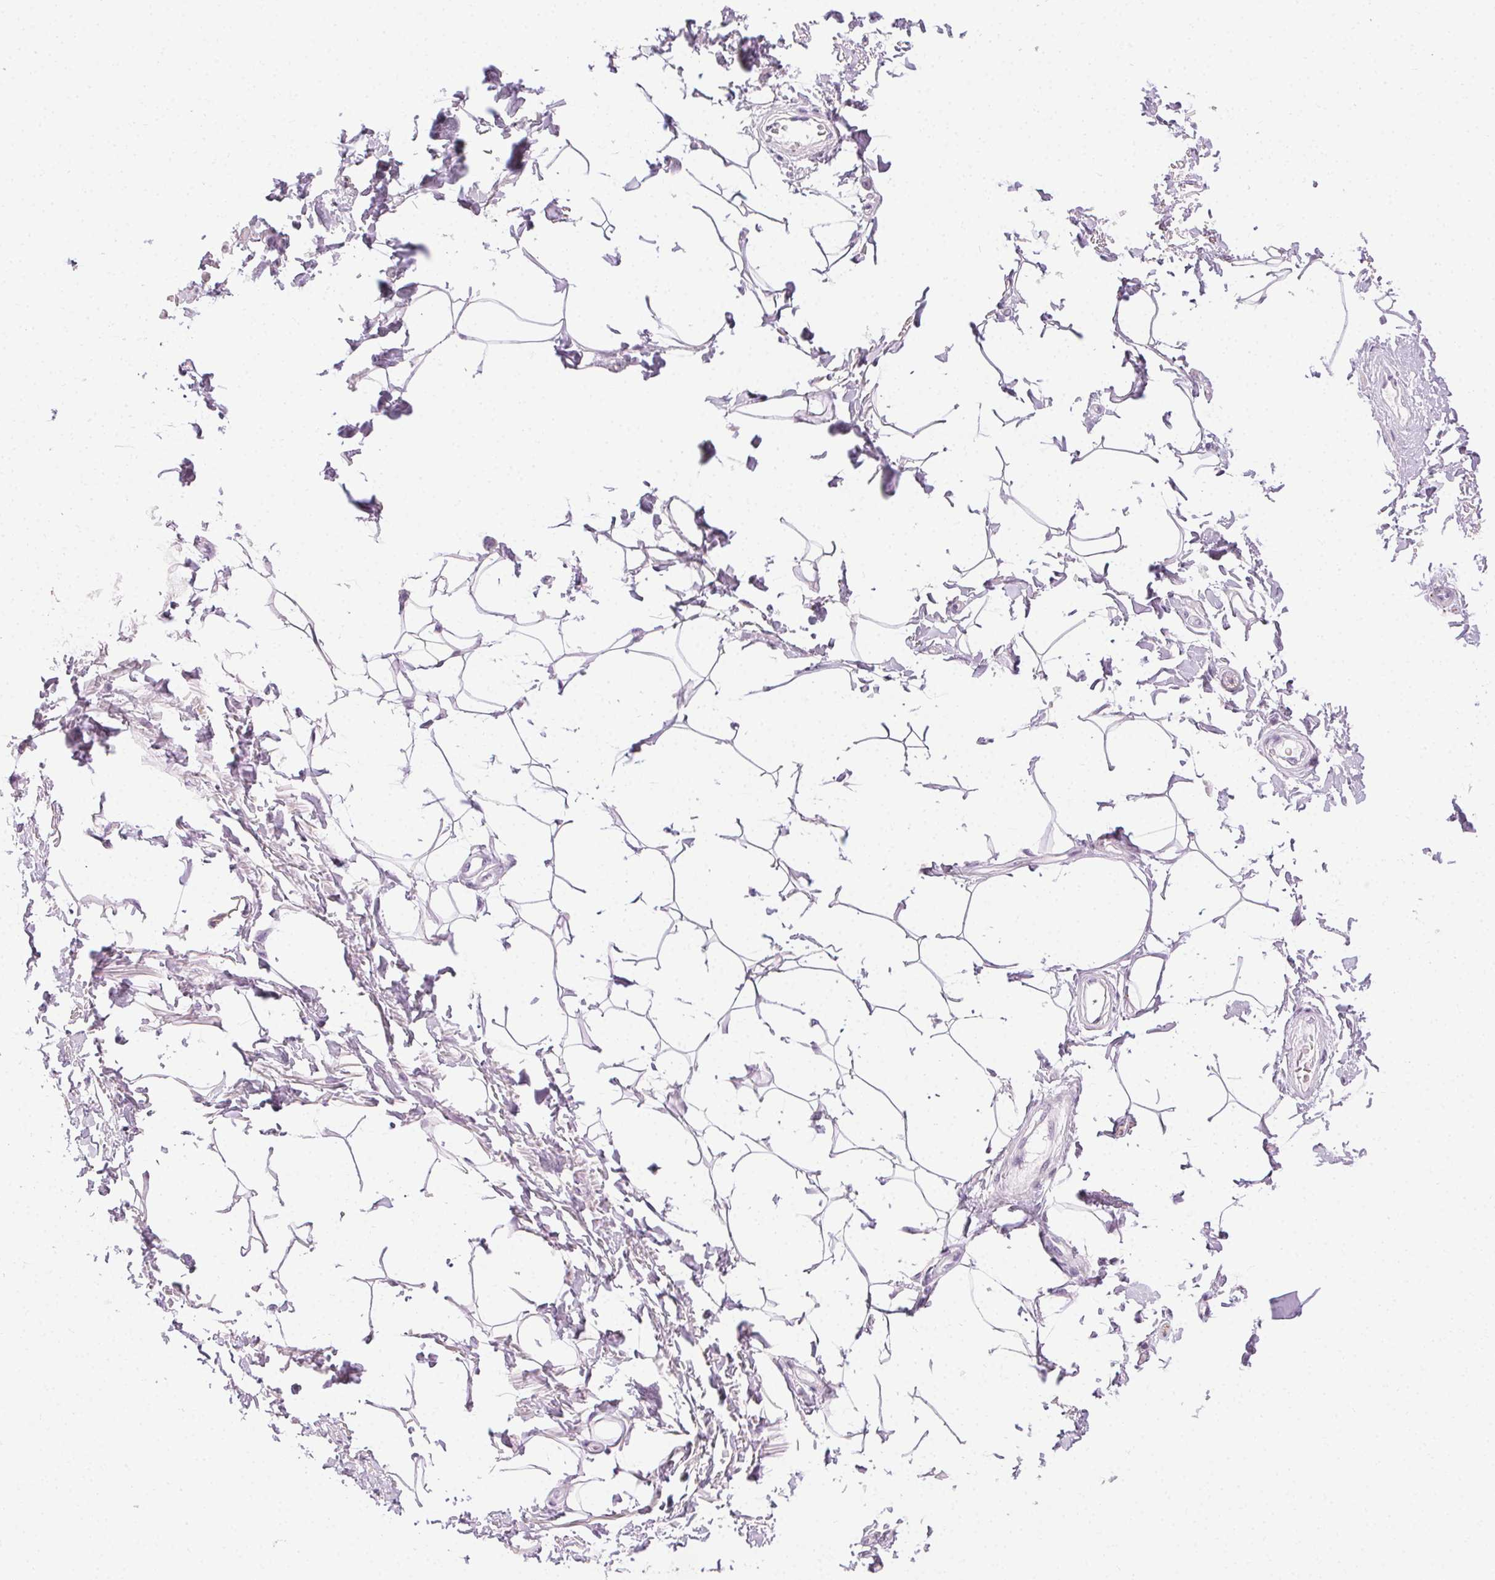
{"staining": {"intensity": "negative", "quantity": "none", "location": "none"}, "tissue": "adipose tissue", "cell_type": "Adipocytes", "image_type": "normal", "snomed": [{"axis": "morphology", "description": "Normal tissue, NOS"}, {"axis": "topography", "description": "Peripheral nerve tissue"}], "caption": "DAB (3,3'-diaminobenzidine) immunohistochemical staining of benign human adipose tissue exhibits no significant staining in adipocytes.", "gene": "CADPS", "patient": {"sex": "male", "age": 51}}